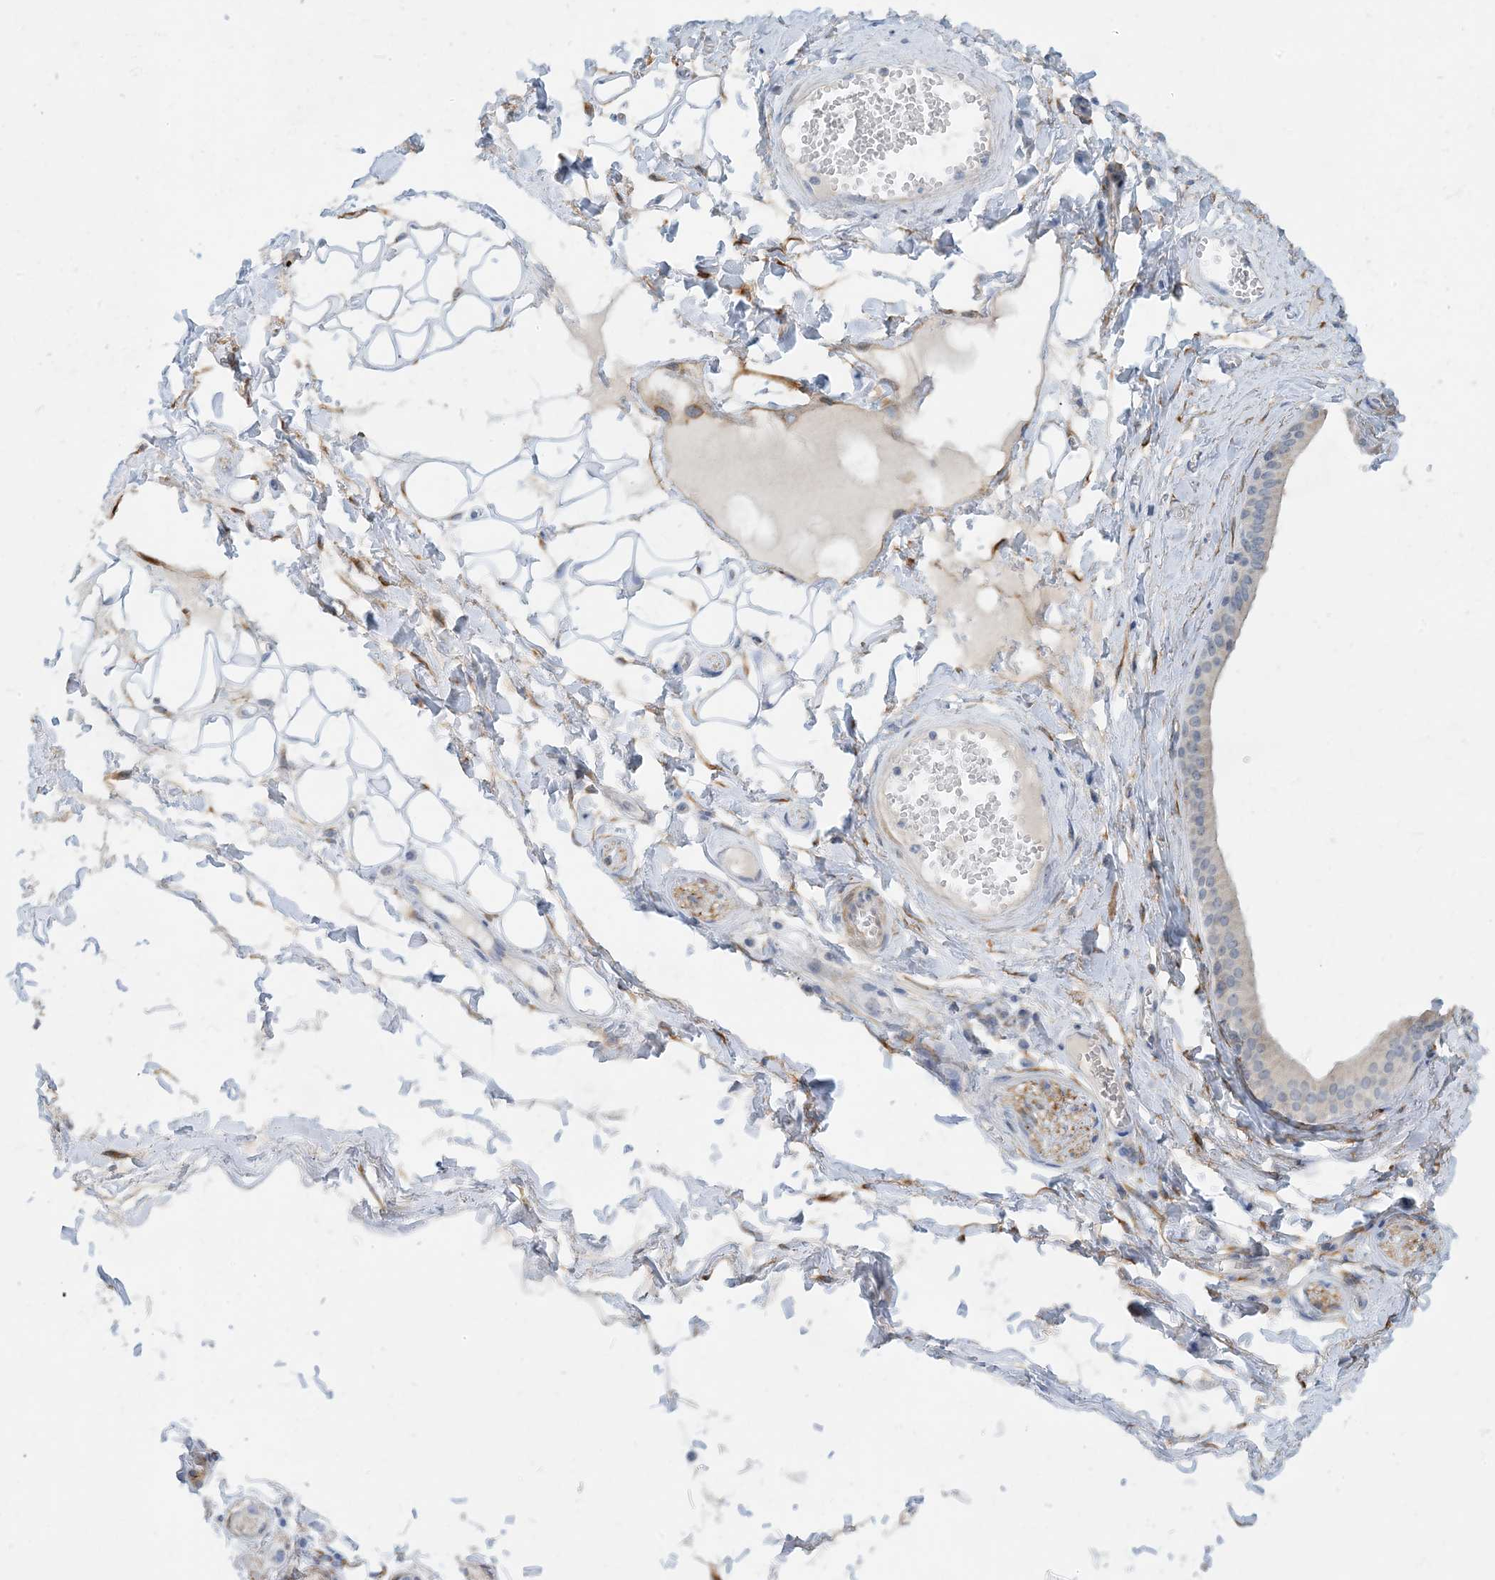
{"staining": {"intensity": "negative", "quantity": "none", "location": "none"}, "tissue": "adipose tissue", "cell_type": "Adipocytes", "image_type": "normal", "snomed": [{"axis": "morphology", "description": "Normal tissue, NOS"}, {"axis": "morphology", "description": "Inflammation, NOS"}, {"axis": "topography", "description": "Salivary gland"}, {"axis": "topography", "description": "Peripheral nerve tissue"}], "caption": "Histopathology image shows no protein expression in adipocytes of benign adipose tissue. The staining was performed using DAB (3,3'-diaminobenzidine) to visualize the protein expression in brown, while the nuclei were stained in blue with hematoxylin (Magnification: 20x).", "gene": "EIF2A", "patient": {"sex": "female", "age": 75}}